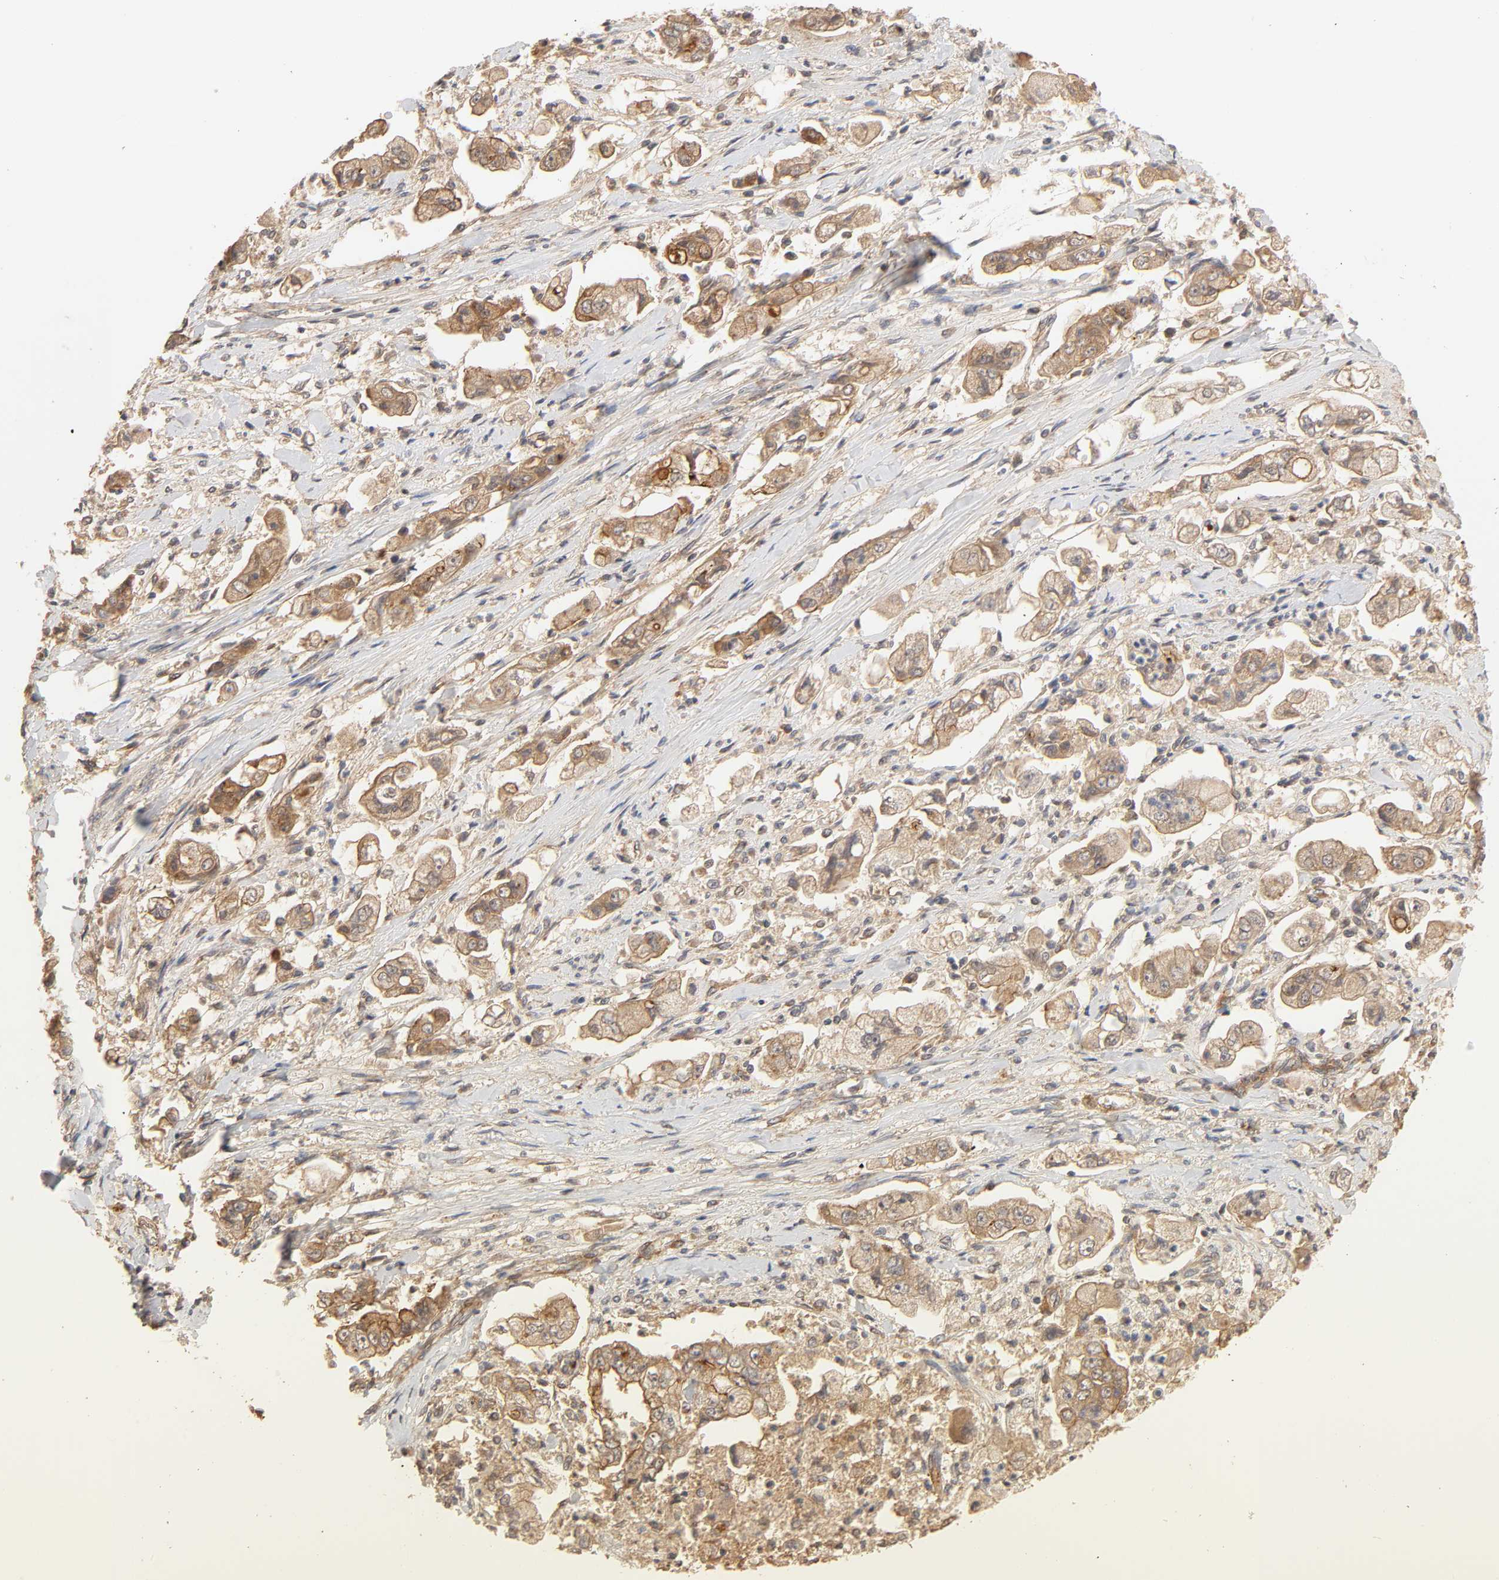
{"staining": {"intensity": "strong", "quantity": ">75%", "location": "cytoplasmic/membranous"}, "tissue": "stomach cancer", "cell_type": "Tumor cells", "image_type": "cancer", "snomed": [{"axis": "morphology", "description": "Adenocarcinoma, NOS"}, {"axis": "topography", "description": "Stomach"}], "caption": "Protein expression analysis of adenocarcinoma (stomach) displays strong cytoplasmic/membranous staining in approximately >75% of tumor cells.", "gene": "EPS8", "patient": {"sex": "male", "age": 62}}